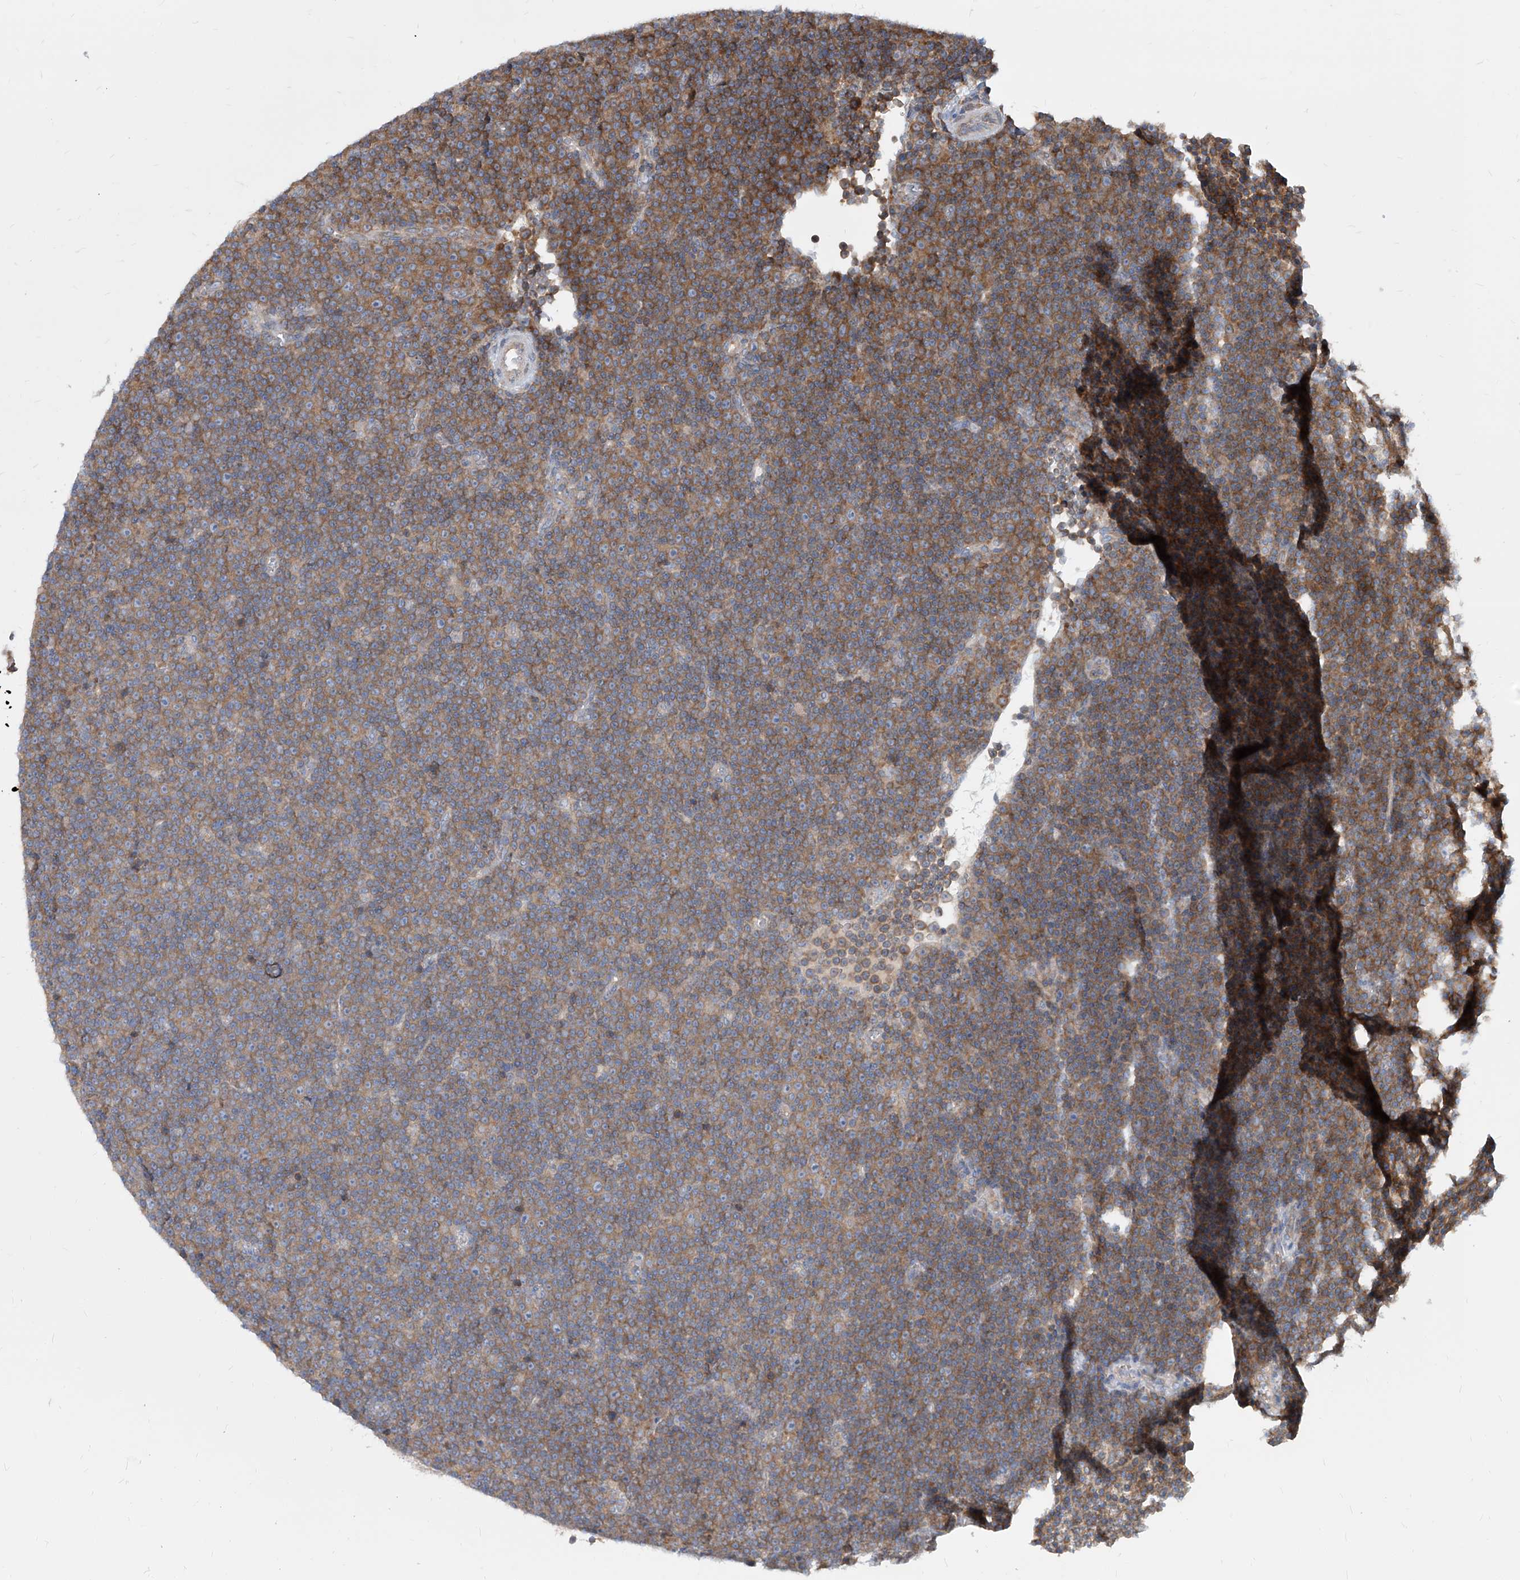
{"staining": {"intensity": "moderate", "quantity": ">75%", "location": "cytoplasmic/membranous"}, "tissue": "lymphoma", "cell_type": "Tumor cells", "image_type": "cancer", "snomed": [{"axis": "morphology", "description": "Malignant lymphoma, non-Hodgkin's type, Low grade"}, {"axis": "topography", "description": "Lymph node"}], "caption": "Moderate cytoplasmic/membranous positivity for a protein is identified in about >75% of tumor cells of low-grade malignant lymphoma, non-Hodgkin's type using immunohistochemistry.", "gene": "FAM83B", "patient": {"sex": "female", "age": 67}}